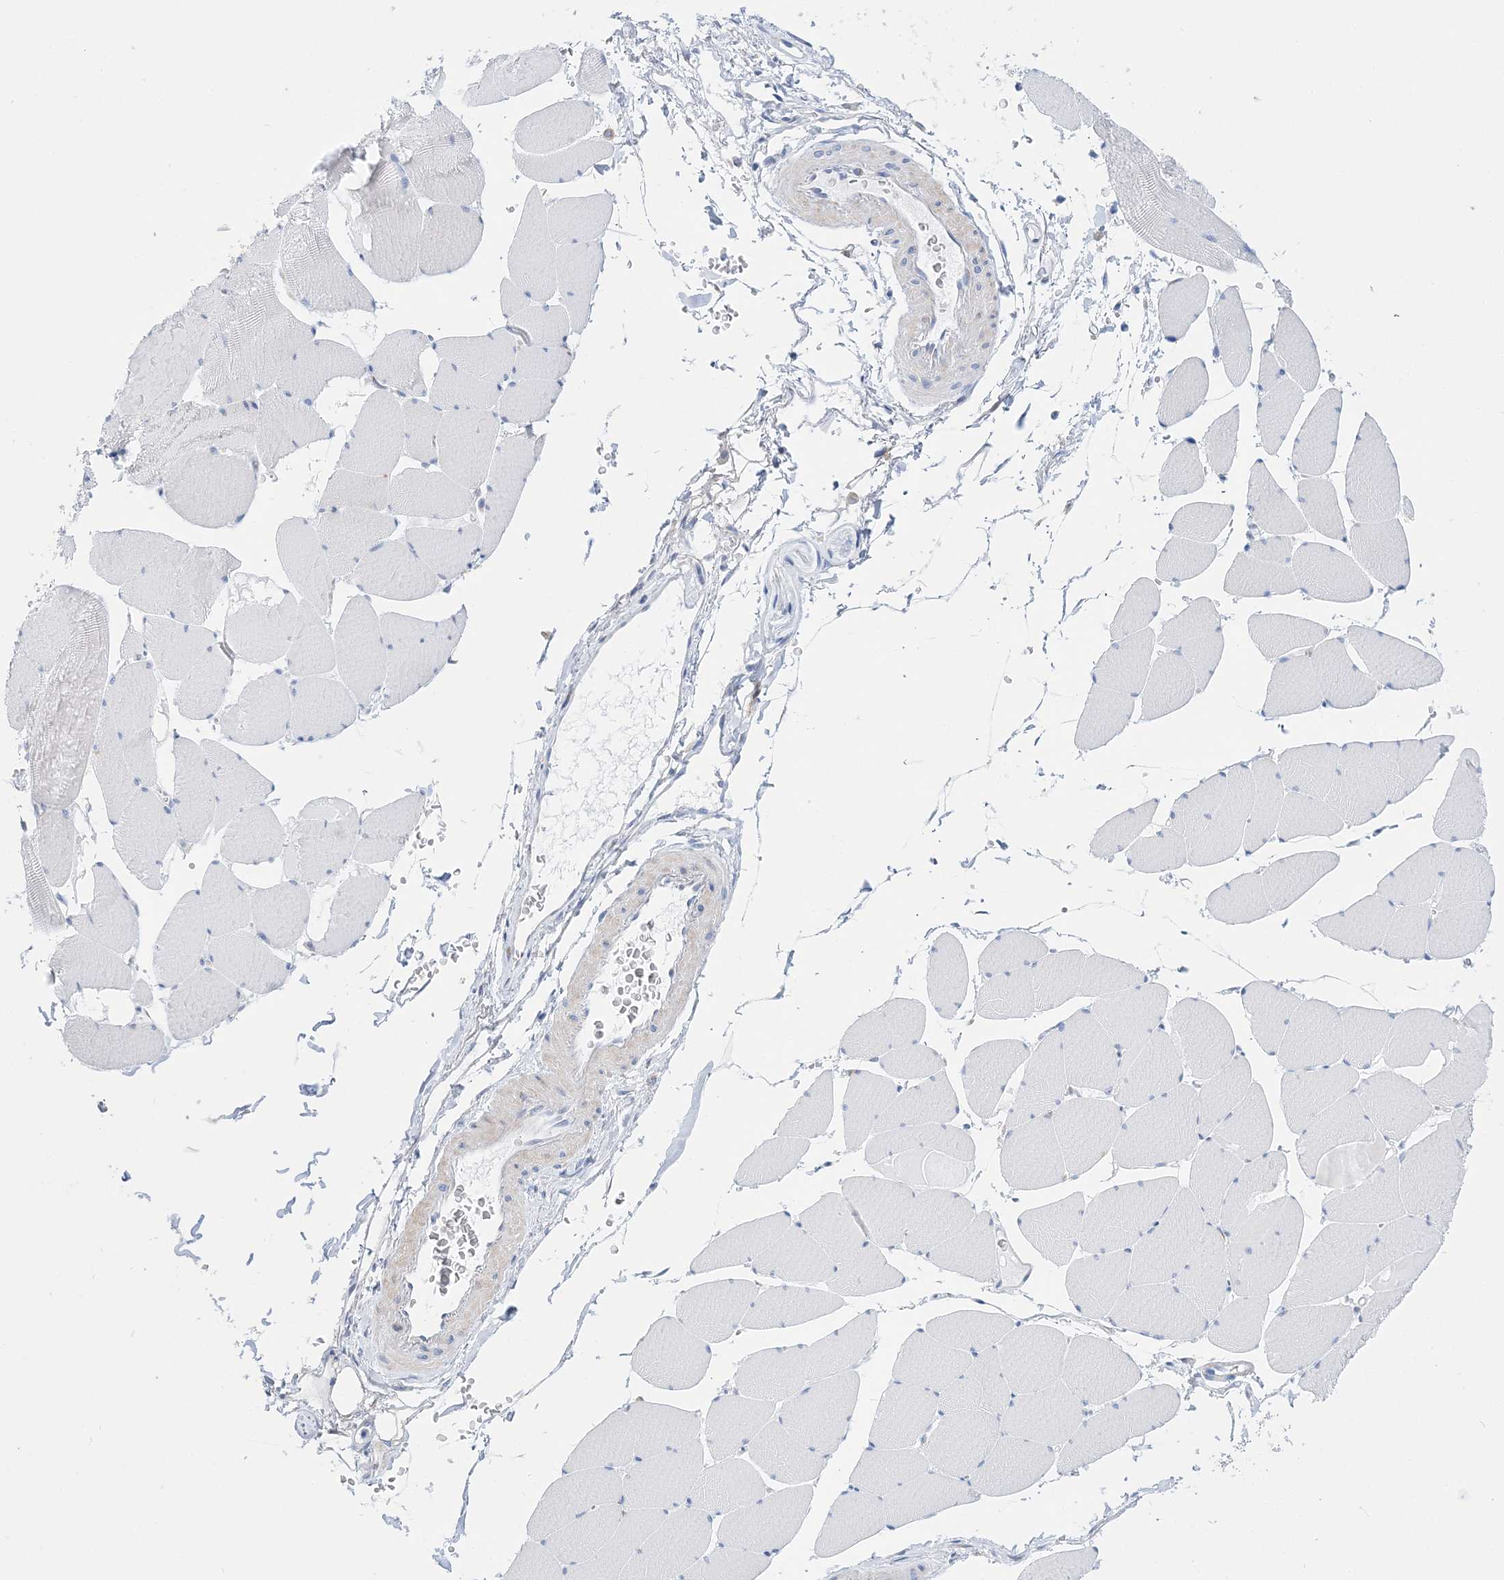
{"staining": {"intensity": "negative", "quantity": "none", "location": "none"}, "tissue": "skeletal muscle", "cell_type": "Myocytes", "image_type": "normal", "snomed": [{"axis": "morphology", "description": "Normal tissue, NOS"}, {"axis": "topography", "description": "Skeletal muscle"}, {"axis": "topography", "description": "Head-Neck"}], "caption": "Immunohistochemistry photomicrograph of normal skeletal muscle: skeletal muscle stained with DAB exhibits no significant protein expression in myocytes.", "gene": "TSPYL6", "patient": {"sex": "male", "age": 66}}